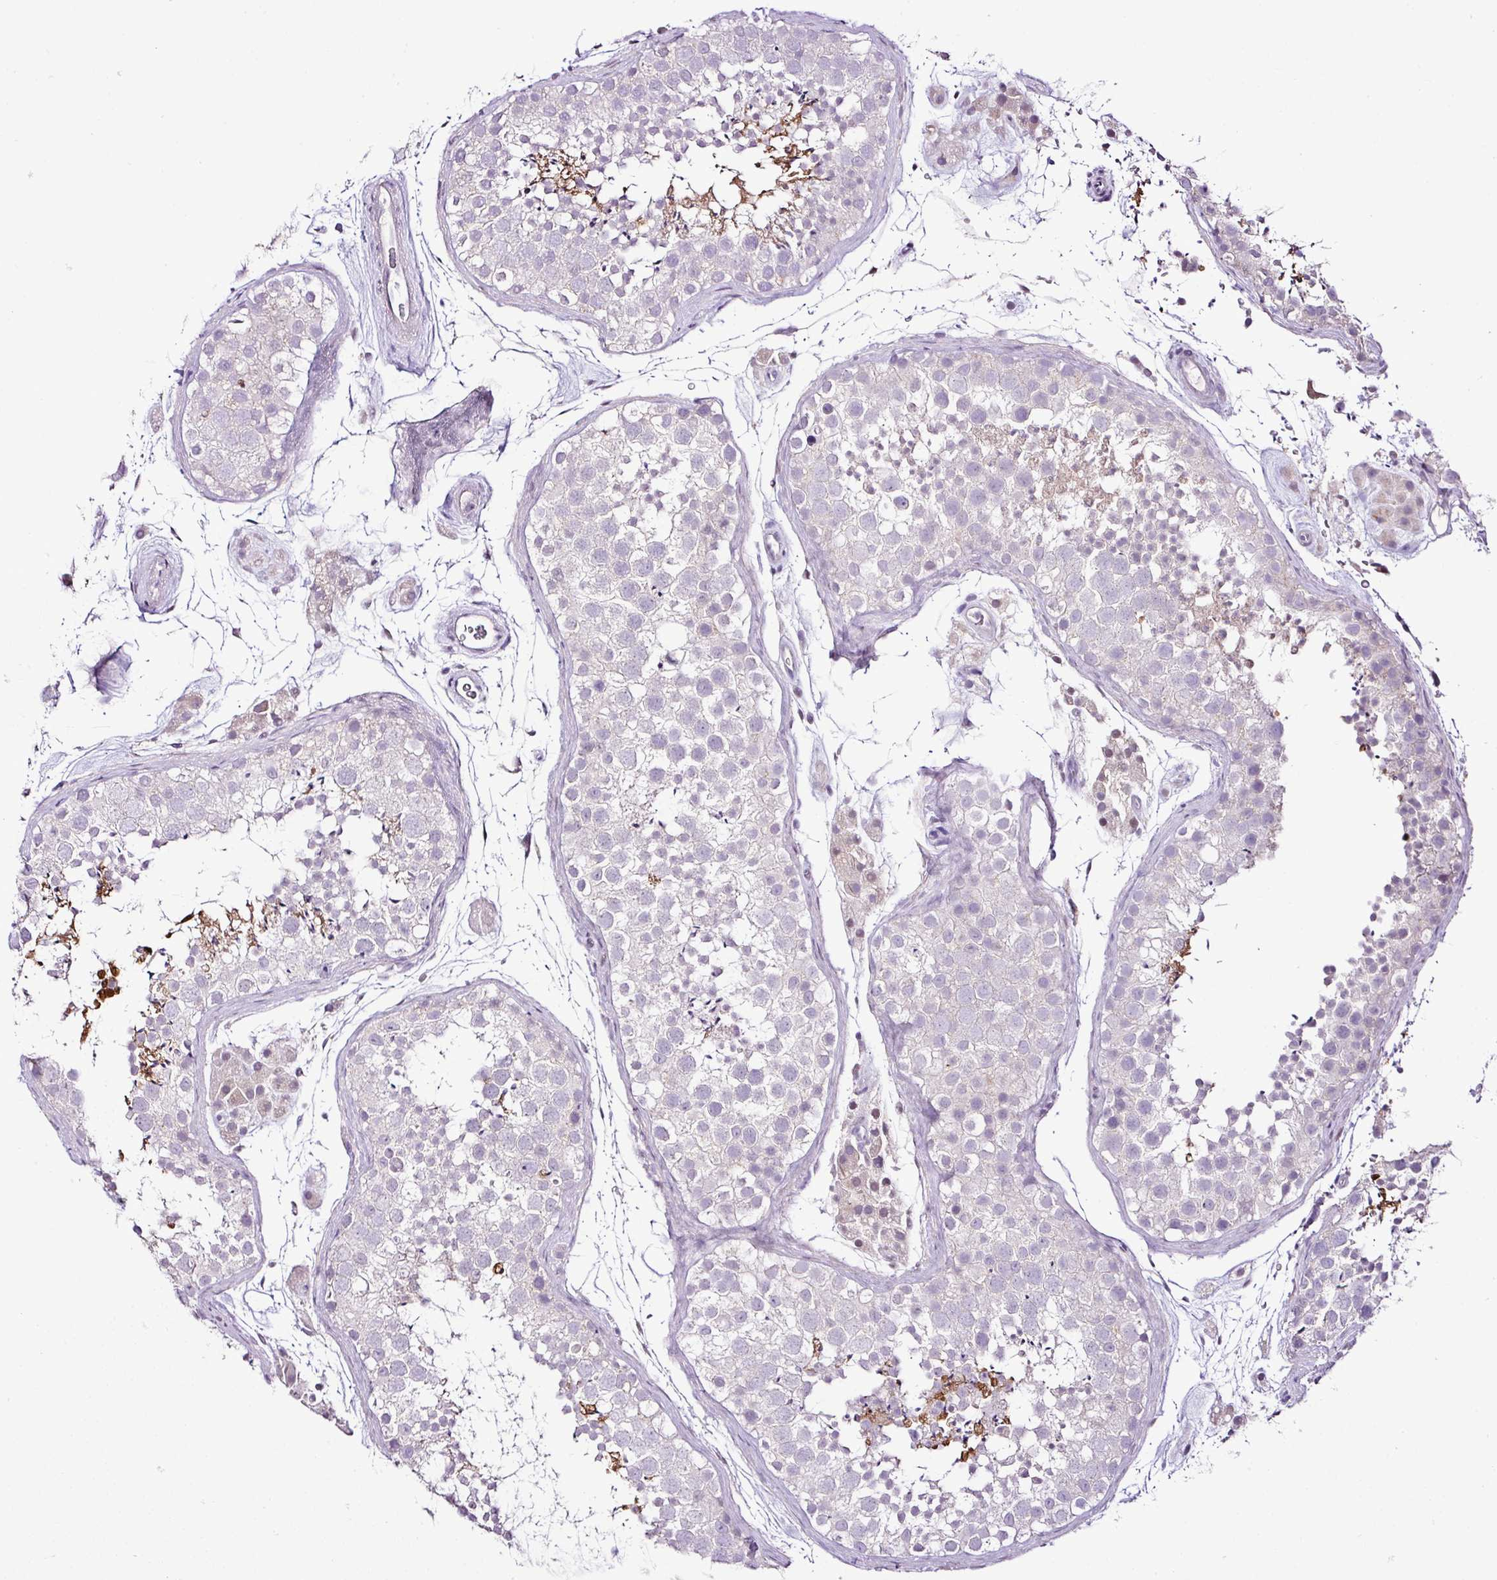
{"staining": {"intensity": "weak", "quantity": "<25%", "location": "cytoplasmic/membranous"}, "tissue": "testis", "cell_type": "Cells in seminiferous ducts", "image_type": "normal", "snomed": [{"axis": "morphology", "description": "Normal tissue, NOS"}, {"axis": "topography", "description": "Testis"}], "caption": "IHC image of benign testis stained for a protein (brown), which exhibits no positivity in cells in seminiferous ducts.", "gene": "ESR1", "patient": {"sex": "male", "age": 41}}